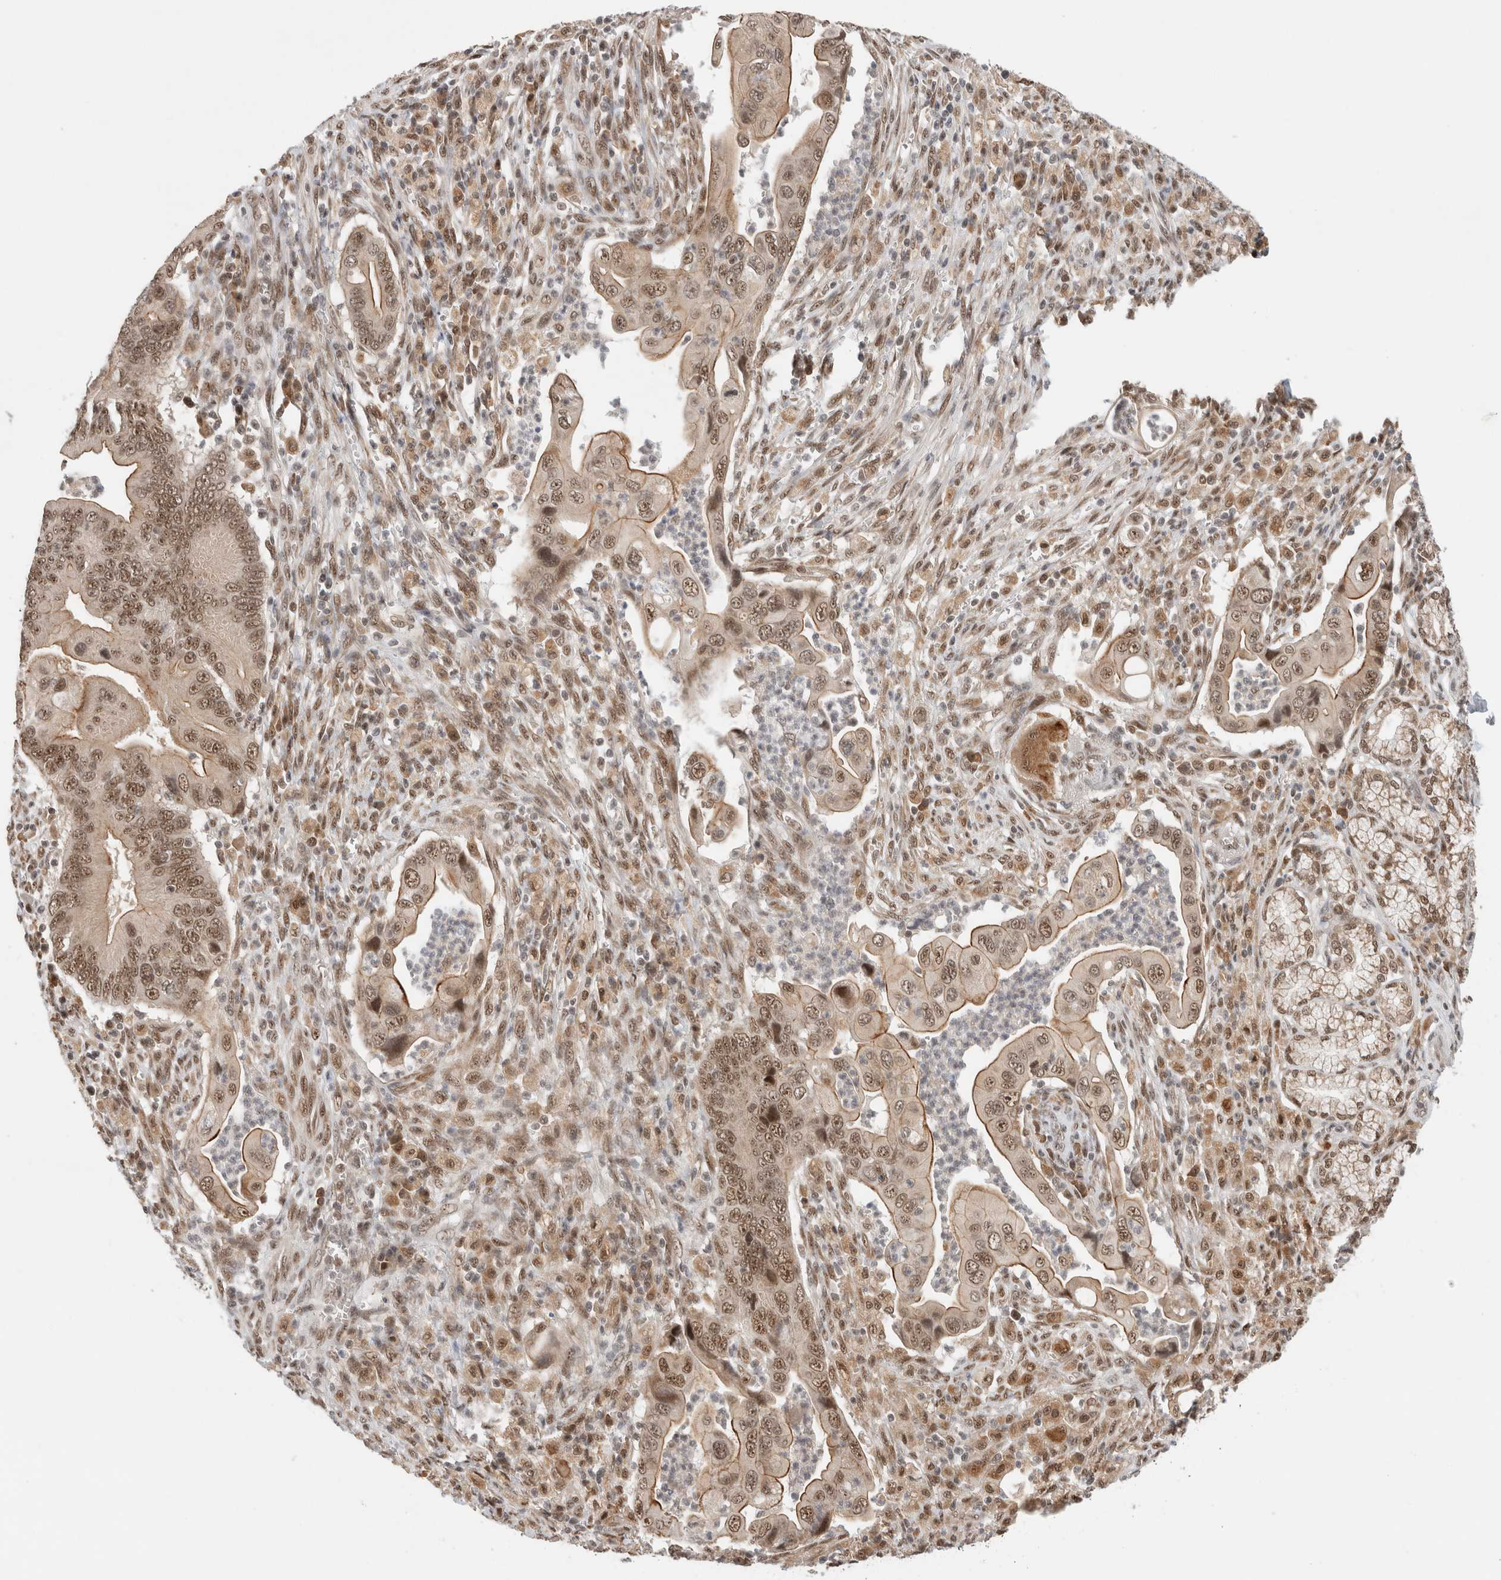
{"staining": {"intensity": "moderate", "quantity": ">75%", "location": "cytoplasmic/membranous,nuclear"}, "tissue": "pancreatic cancer", "cell_type": "Tumor cells", "image_type": "cancer", "snomed": [{"axis": "morphology", "description": "Adenocarcinoma, NOS"}, {"axis": "topography", "description": "Pancreas"}], "caption": "The photomicrograph displays a brown stain indicating the presence of a protein in the cytoplasmic/membranous and nuclear of tumor cells in pancreatic cancer. The protein of interest is stained brown, and the nuclei are stained in blue (DAB IHC with brightfield microscopy, high magnification).", "gene": "NCAPG2", "patient": {"sex": "male", "age": 78}}